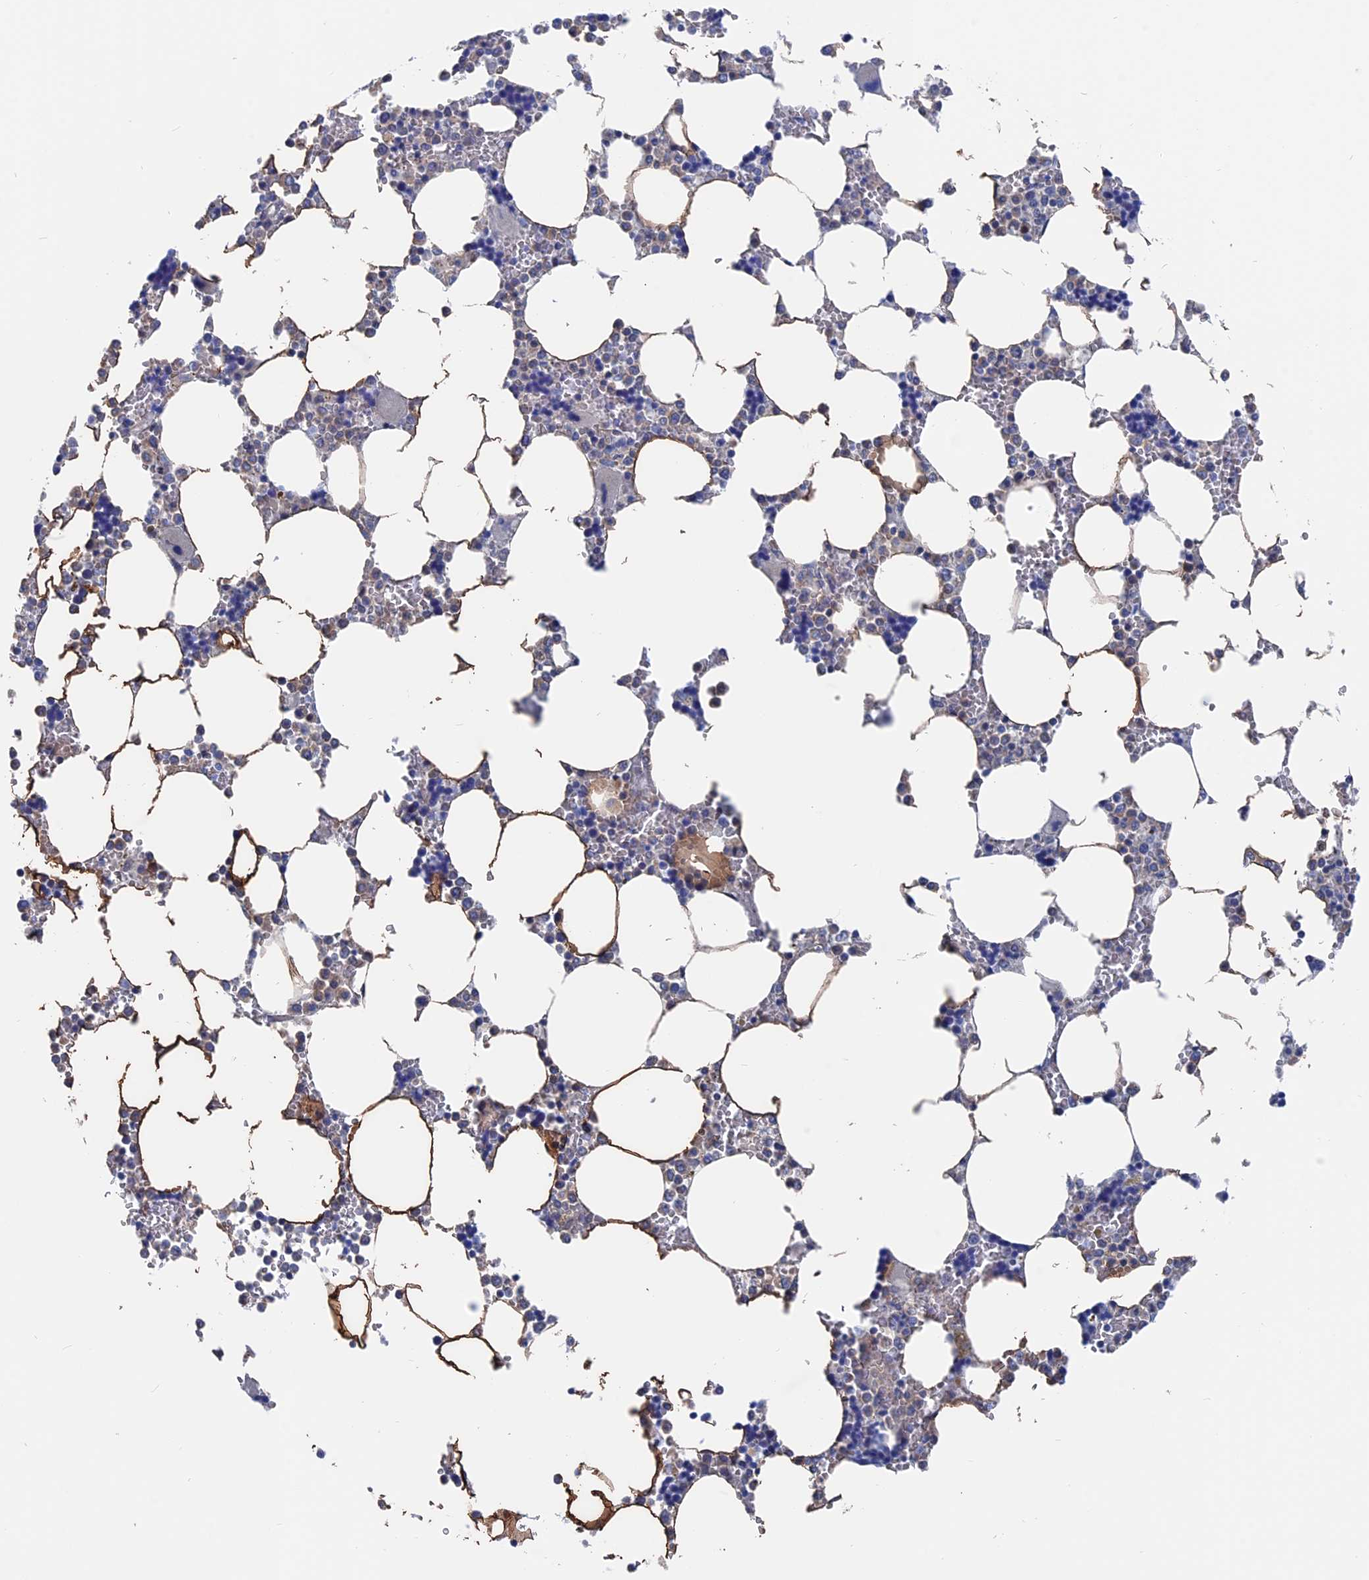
{"staining": {"intensity": "moderate", "quantity": "<25%", "location": "cytoplasmic/membranous"}, "tissue": "bone marrow", "cell_type": "Hematopoietic cells", "image_type": "normal", "snomed": [{"axis": "morphology", "description": "Normal tissue, NOS"}, {"axis": "topography", "description": "Bone marrow"}], "caption": "There is low levels of moderate cytoplasmic/membranous expression in hematopoietic cells of benign bone marrow, as demonstrated by immunohistochemical staining (brown color).", "gene": "MARCHF3", "patient": {"sex": "male", "age": 64}}